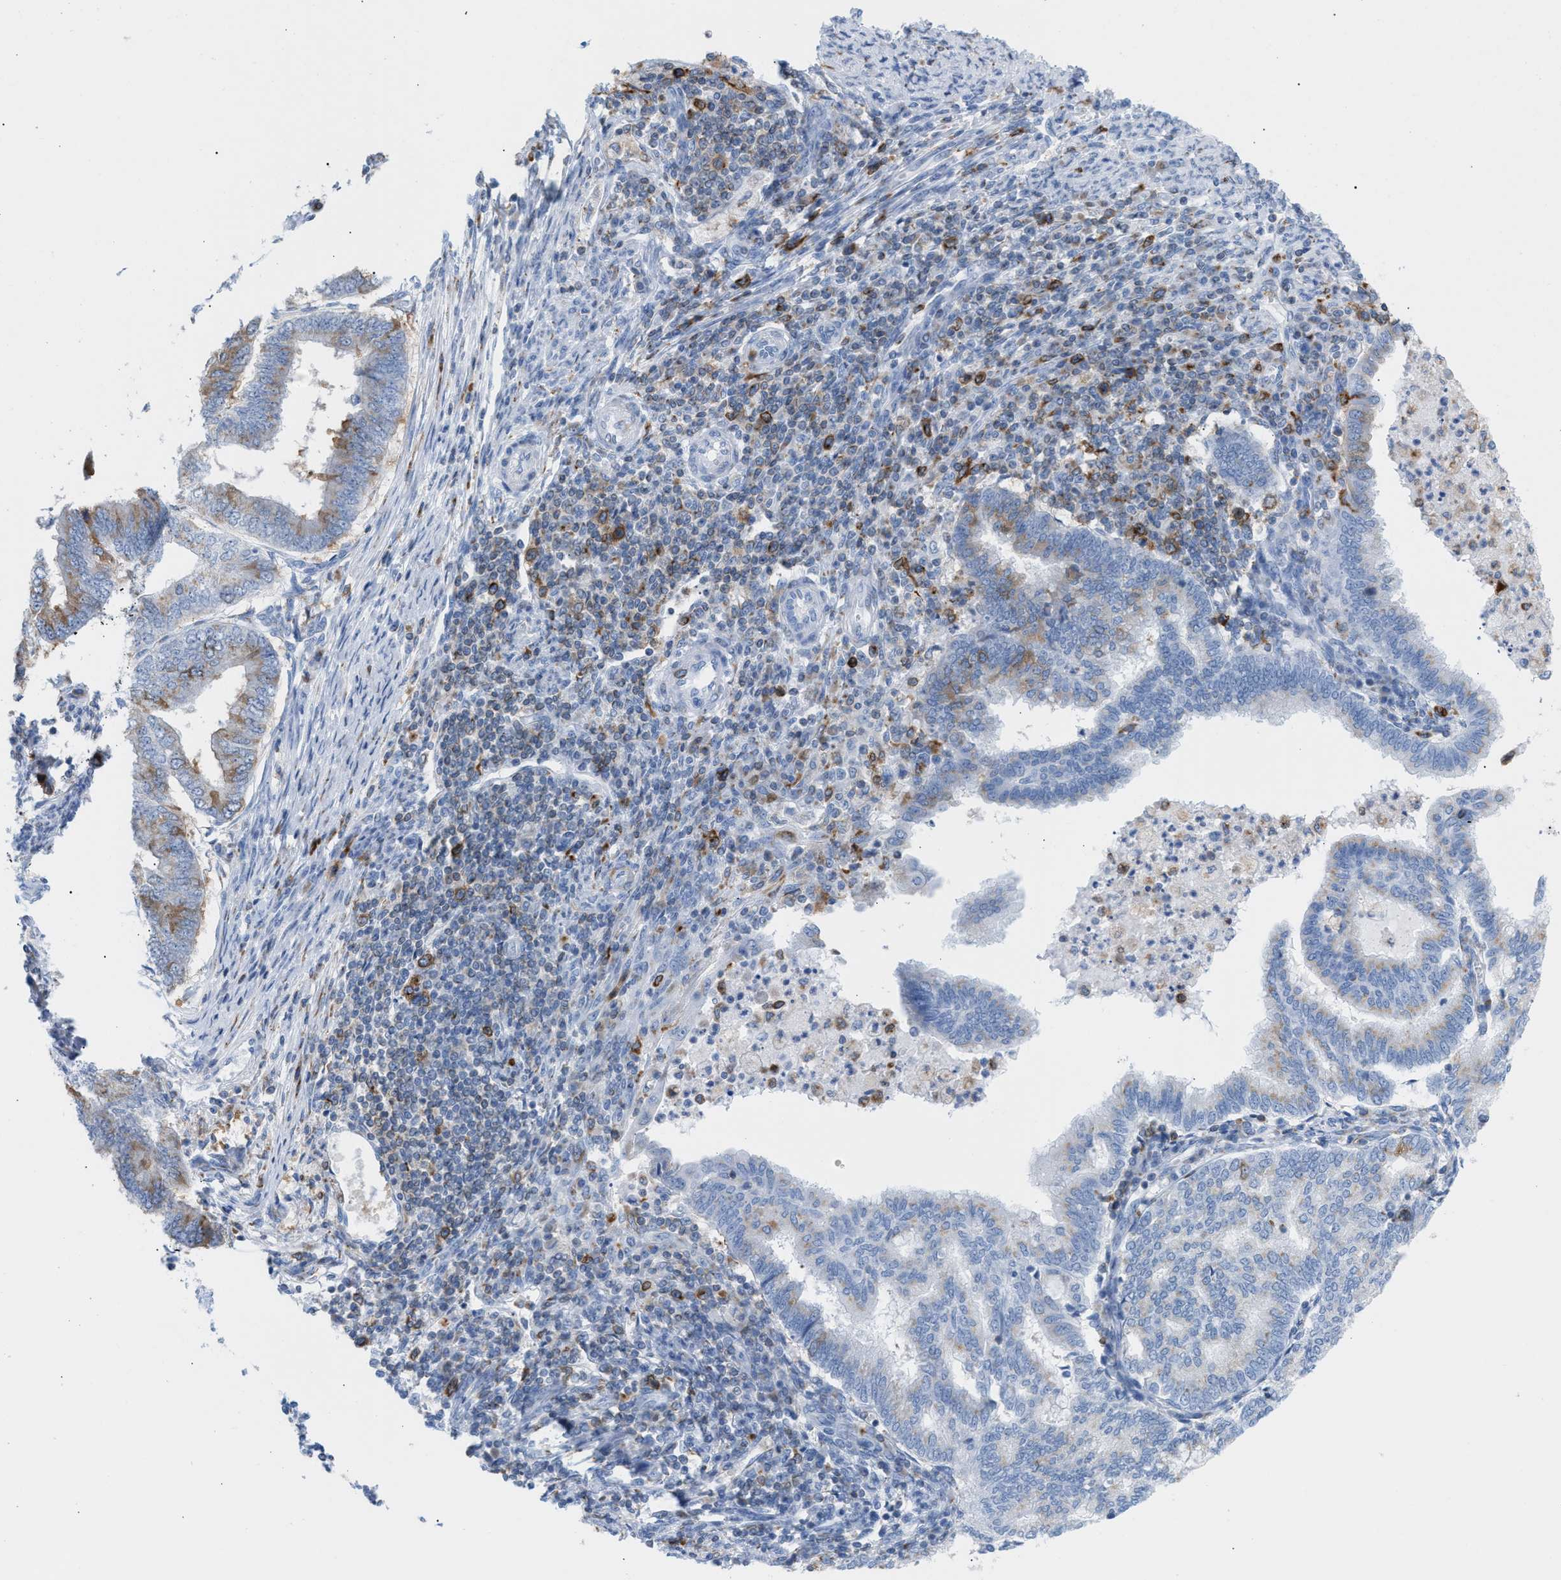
{"staining": {"intensity": "weak", "quantity": "<25%", "location": "cytoplasmic/membranous"}, "tissue": "endometrial cancer", "cell_type": "Tumor cells", "image_type": "cancer", "snomed": [{"axis": "morphology", "description": "Polyp, NOS"}, {"axis": "morphology", "description": "Adenocarcinoma, NOS"}, {"axis": "morphology", "description": "Adenoma, NOS"}, {"axis": "topography", "description": "Endometrium"}], "caption": "IHC photomicrograph of neoplastic tissue: human endometrial polyp stained with DAB (3,3'-diaminobenzidine) displays no significant protein positivity in tumor cells.", "gene": "TACC3", "patient": {"sex": "female", "age": 79}}